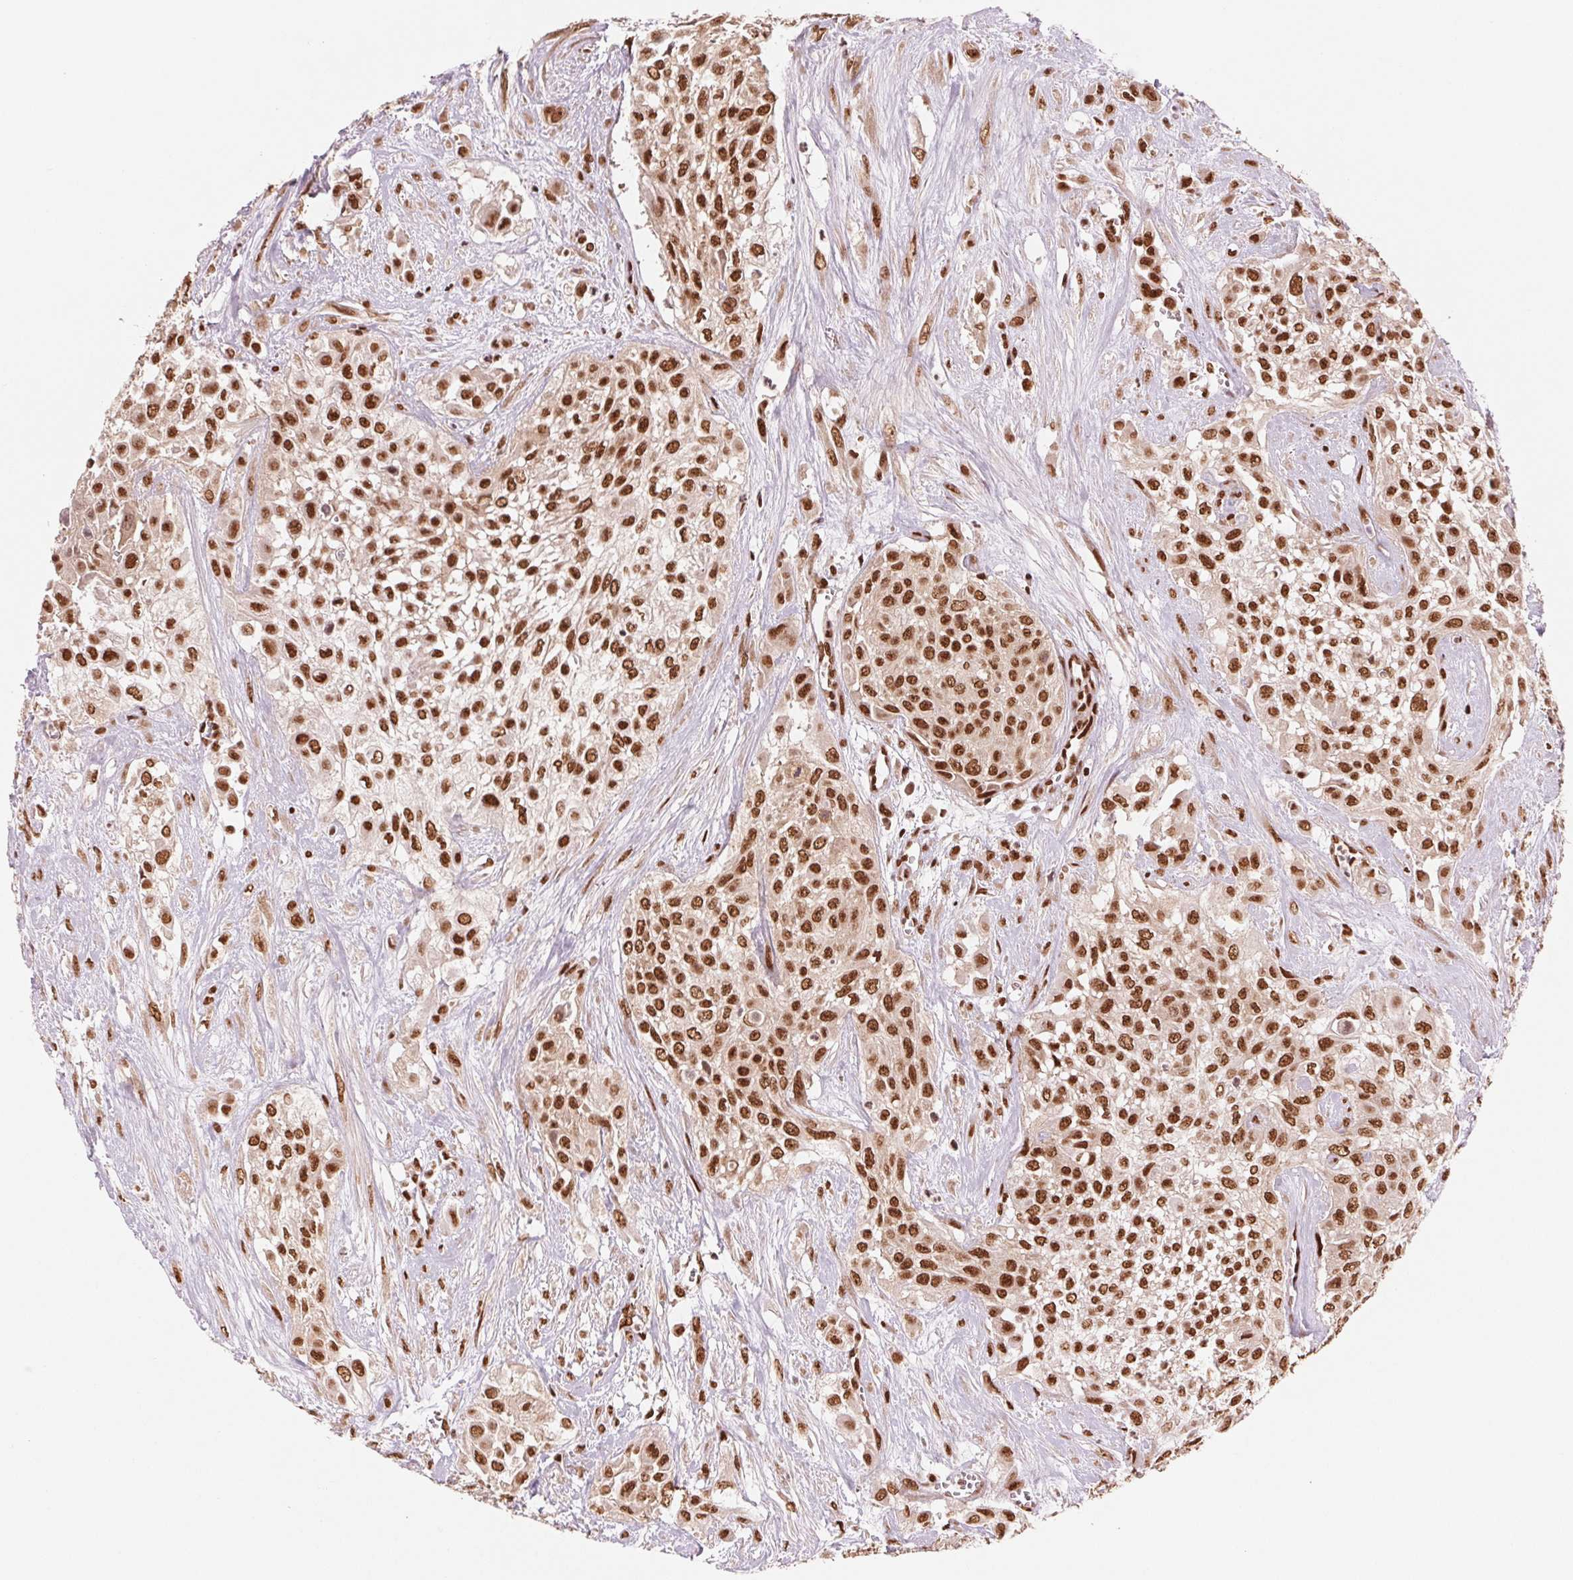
{"staining": {"intensity": "strong", "quantity": ">75%", "location": "nuclear"}, "tissue": "urothelial cancer", "cell_type": "Tumor cells", "image_type": "cancer", "snomed": [{"axis": "morphology", "description": "Urothelial carcinoma, High grade"}, {"axis": "topography", "description": "Urinary bladder"}], "caption": "High-grade urothelial carcinoma stained with a protein marker demonstrates strong staining in tumor cells.", "gene": "TTLL9", "patient": {"sex": "male", "age": 57}}